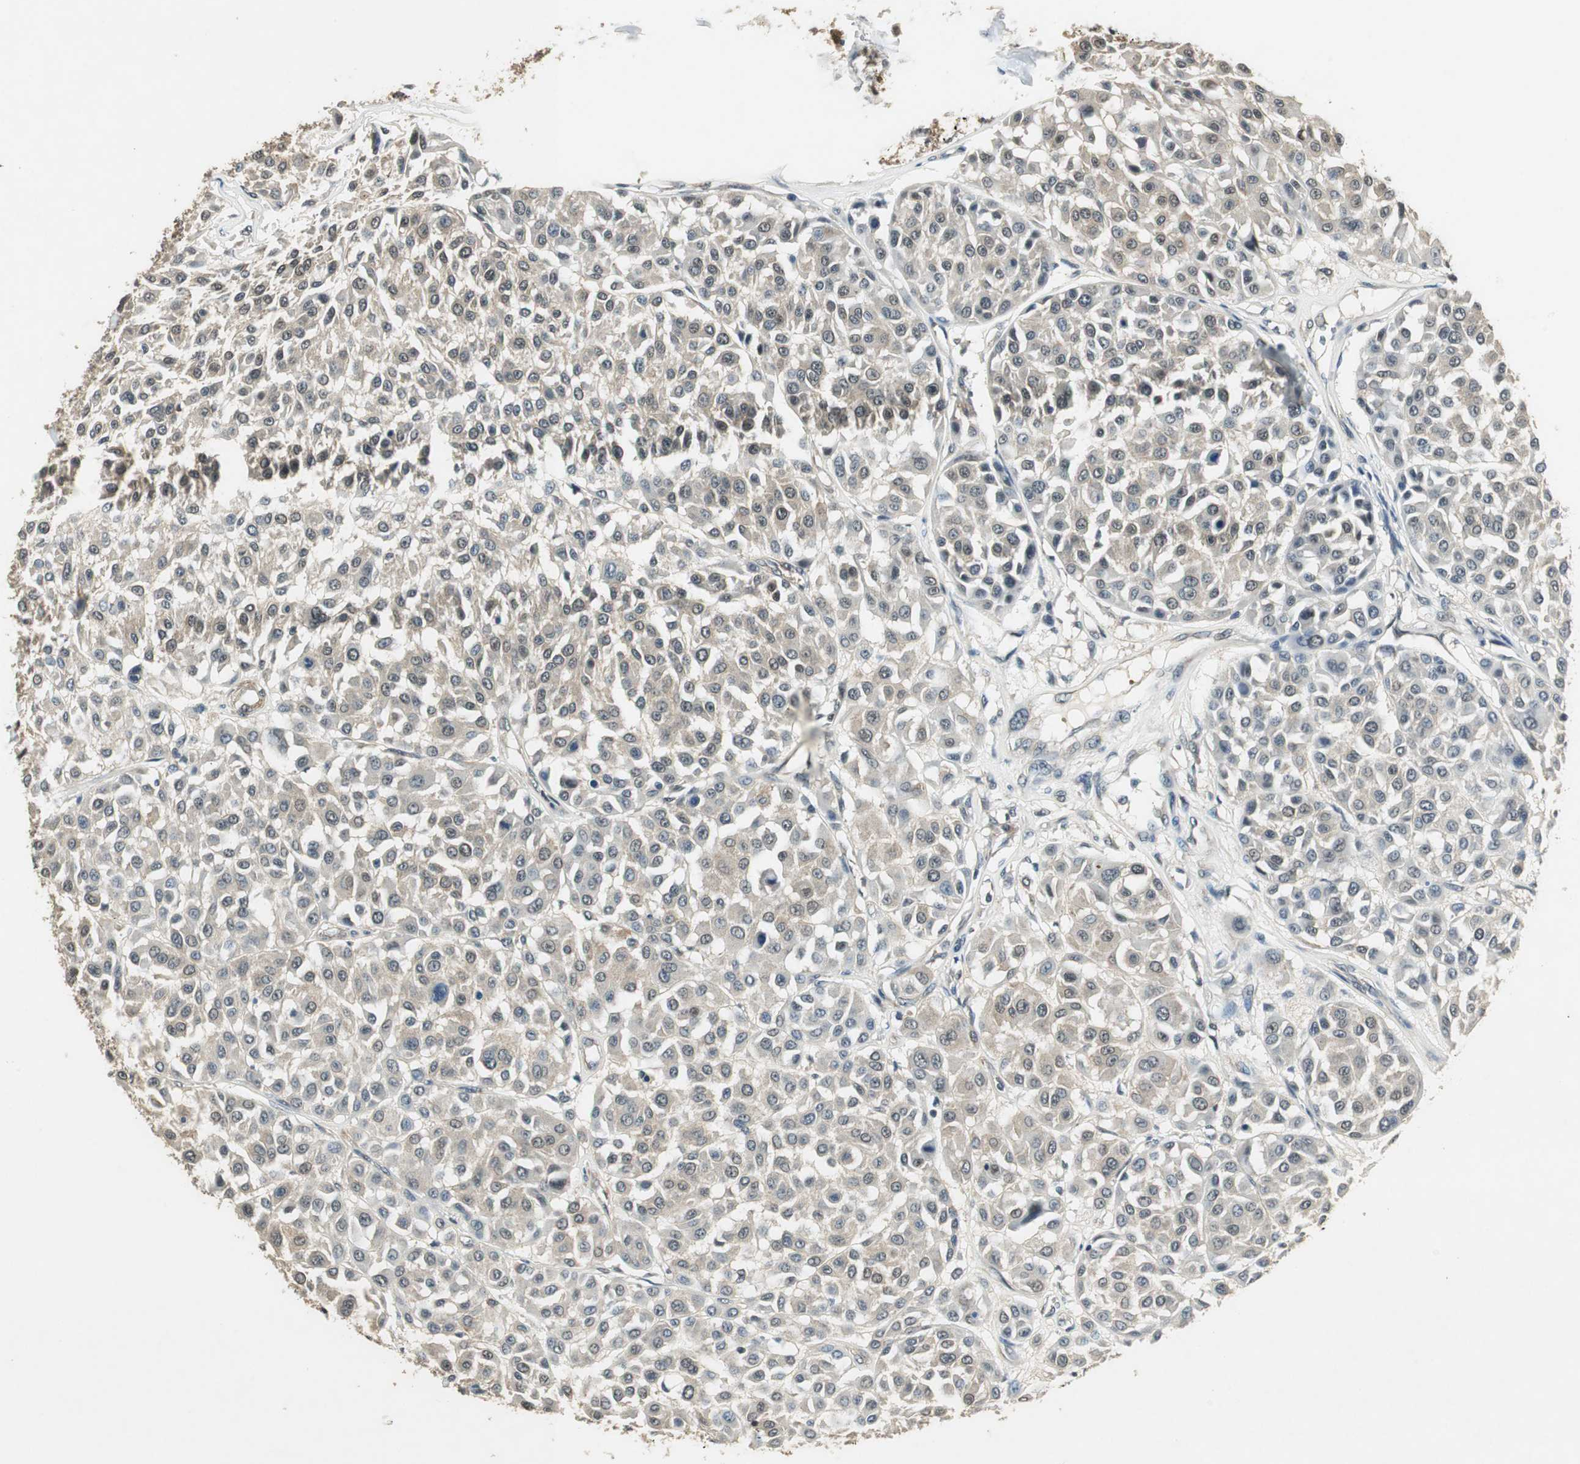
{"staining": {"intensity": "weak", "quantity": "<25%", "location": "cytoplasmic/membranous"}, "tissue": "melanoma", "cell_type": "Tumor cells", "image_type": "cancer", "snomed": [{"axis": "morphology", "description": "Malignant melanoma, Metastatic site"}, {"axis": "topography", "description": "Soft tissue"}], "caption": "There is no significant positivity in tumor cells of malignant melanoma (metastatic site).", "gene": "PSMB4", "patient": {"sex": "male", "age": 41}}